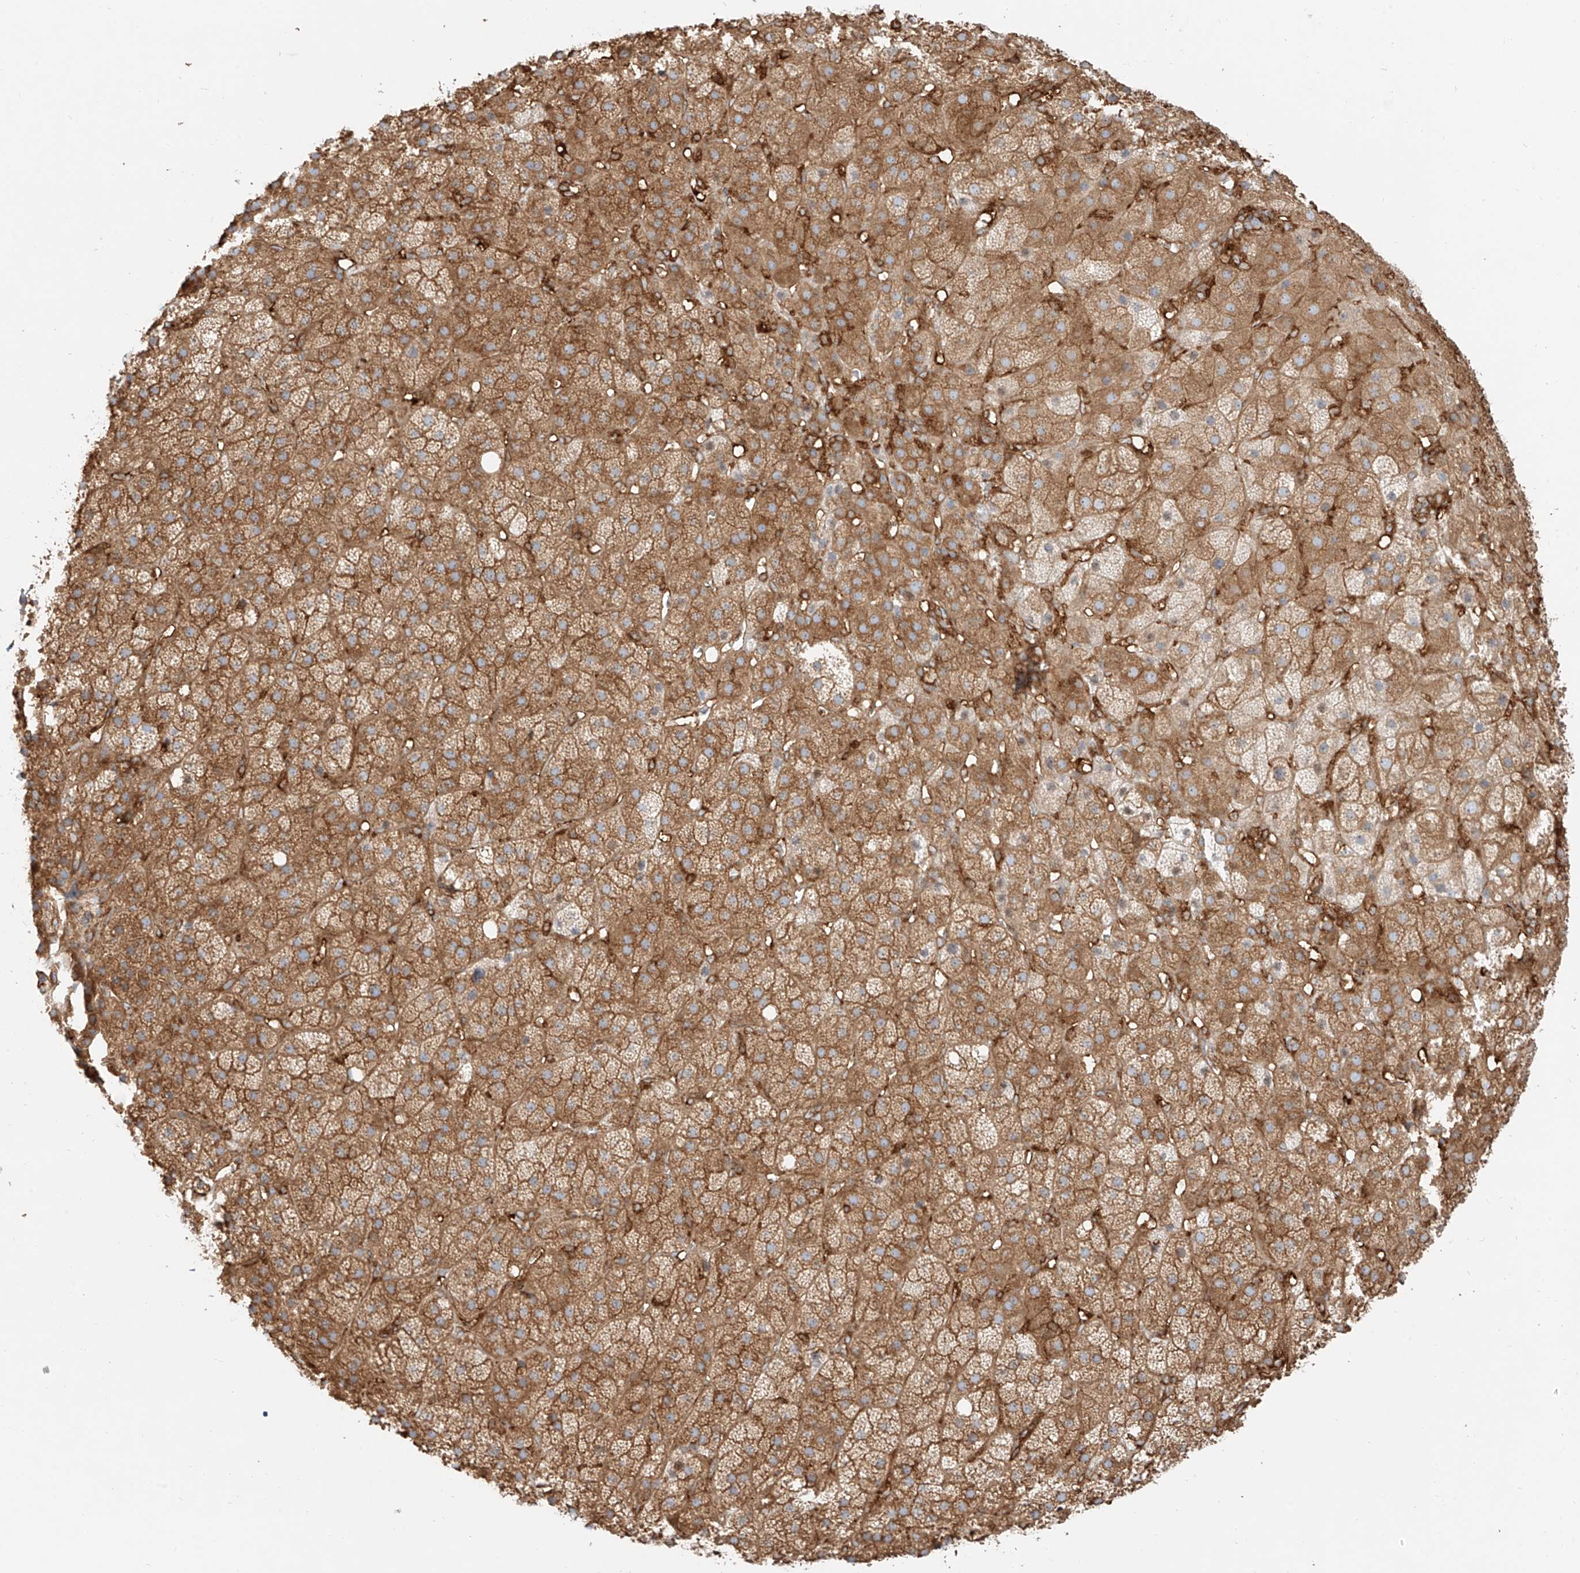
{"staining": {"intensity": "moderate", "quantity": ">75%", "location": "cytoplasmic/membranous"}, "tissue": "adrenal gland", "cell_type": "Glandular cells", "image_type": "normal", "snomed": [{"axis": "morphology", "description": "Normal tissue, NOS"}, {"axis": "topography", "description": "Adrenal gland"}], "caption": "A medium amount of moderate cytoplasmic/membranous expression is identified in about >75% of glandular cells in normal adrenal gland. The staining was performed using DAB (3,3'-diaminobenzidine) to visualize the protein expression in brown, while the nuclei were stained in blue with hematoxylin (Magnification: 20x).", "gene": "SNX9", "patient": {"sex": "female", "age": 57}}